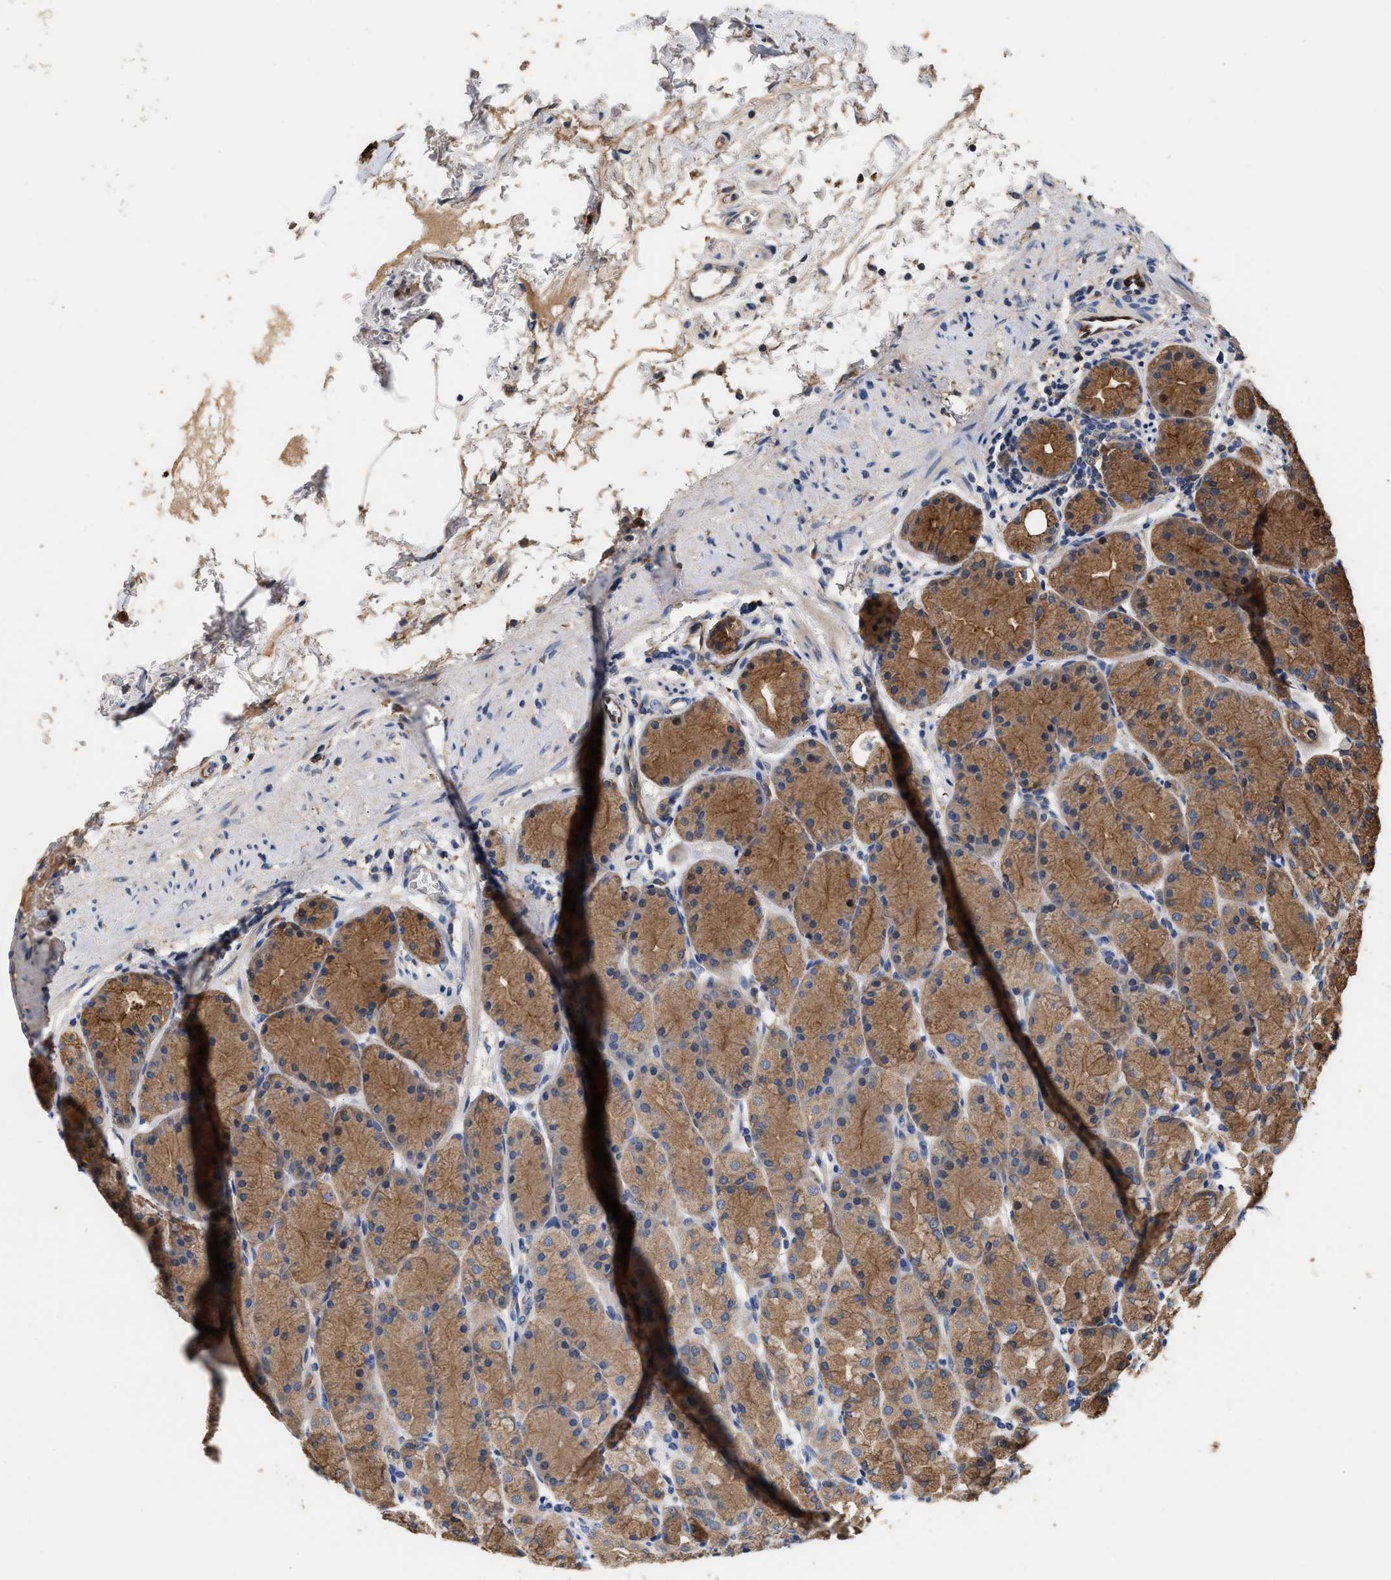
{"staining": {"intensity": "moderate", "quantity": ">75%", "location": "cytoplasmic/membranous"}, "tissue": "stomach", "cell_type": "Glandular cells", "image_type": "normal", "snomed": [{"axis": "morphology", "description": "Normal tissue, NOS"}, {"axis": "topography", "description": "Stomach"}], "caption": "Brown immunohistochemical staining in benign stomach exhibits moderate cytoplasmic/membranous expression in about >75% of glandular cells.", "gene": "KLB", "patient": {"sex": "male", "age": 42}}